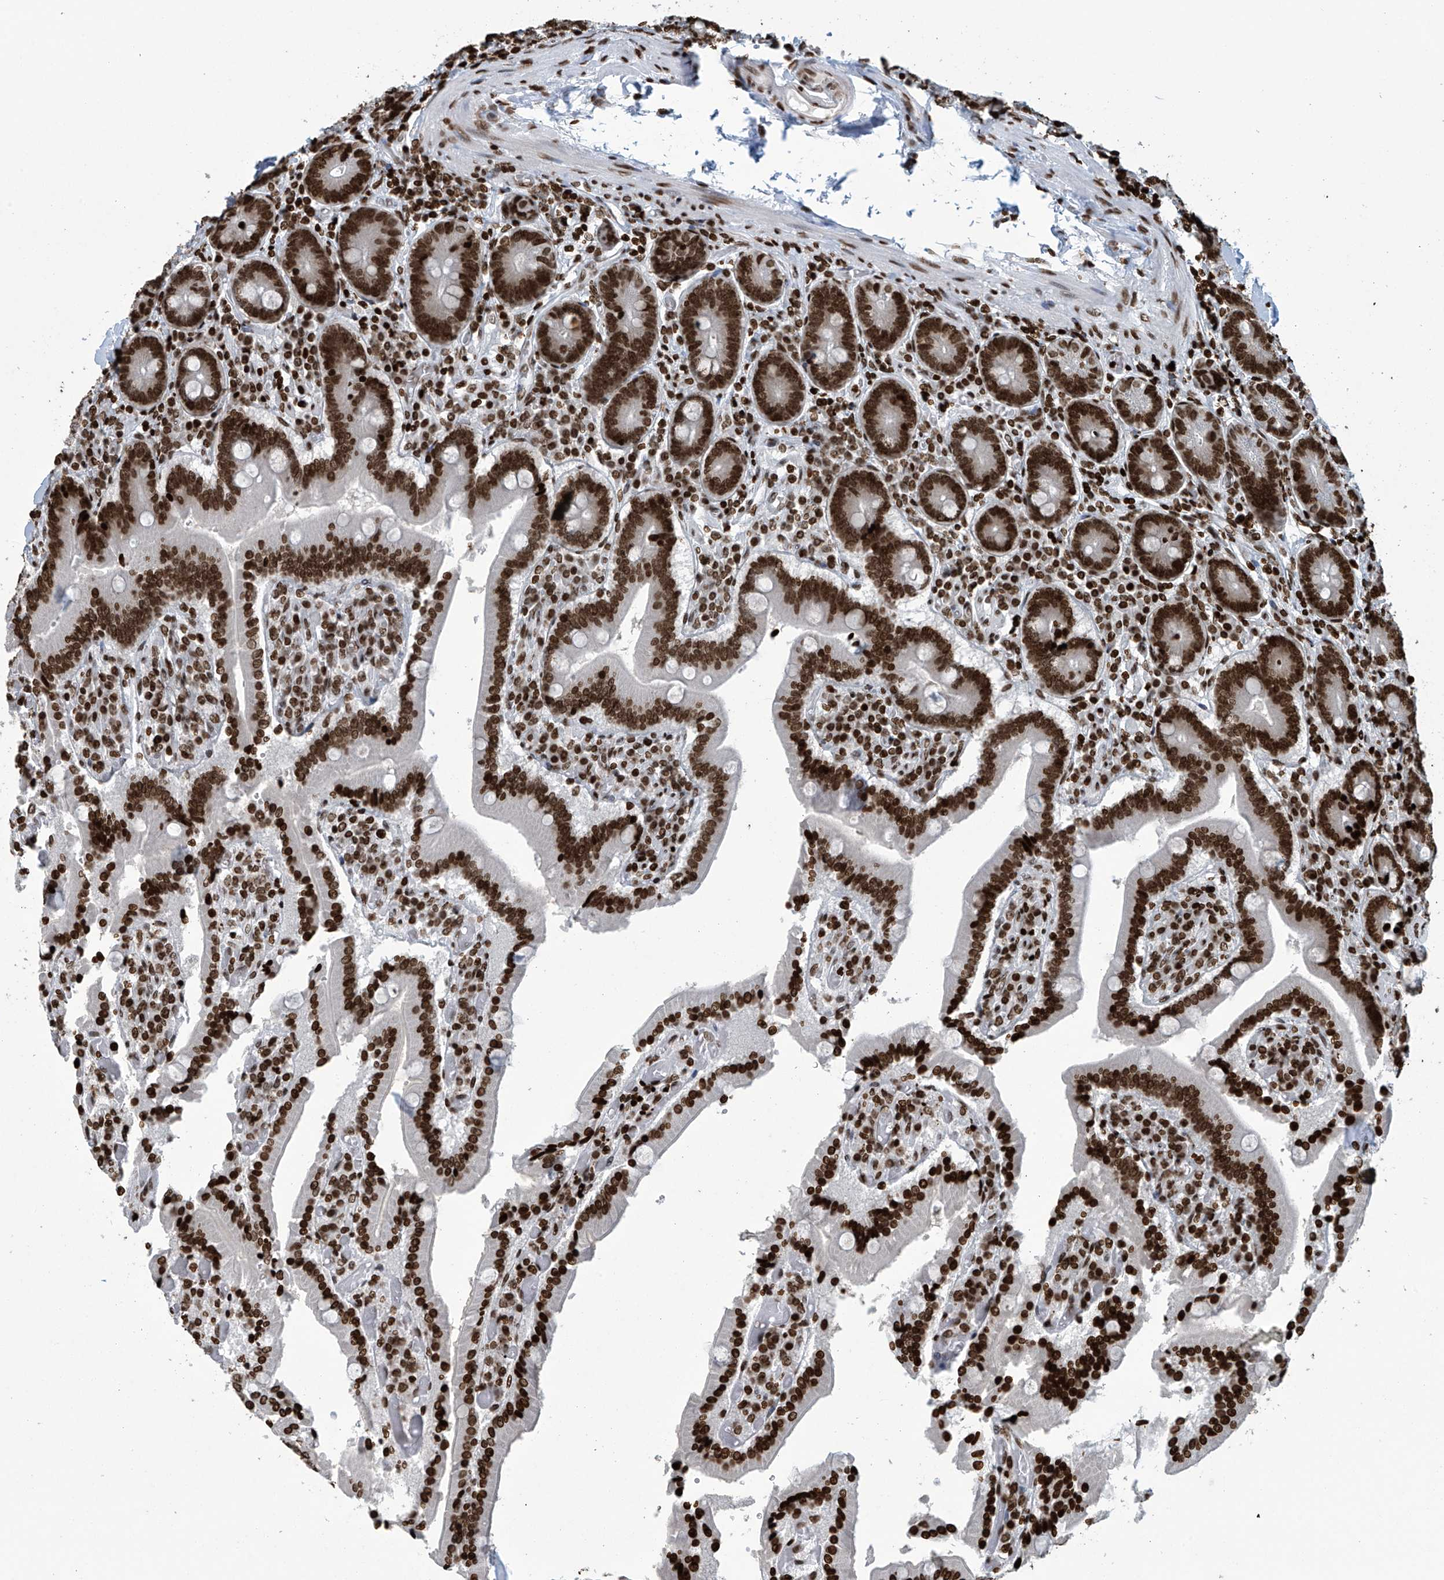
{"staining": {"intensity": "strong", "quantity": ">75%", "location": "nuclear"}, "tissue": "duodenum", "cell_type": "Glandular cells", "image_type": "normal", "snomed": [{"axis": "morphology", "description": "Normal tissue, NOS"}, {"axis": "topography", "description": "Duodenum"}], "caption": "DAB (3,3'-diaminobenzidine) immunohistochemical staining of normal duodenum demonstrates strong nuclear protein expression in approximately >75% of glandular cells. Nuclei are stained in blue.", "gene": "H4C16", "patient": {"sex": "female", "age": 62}}